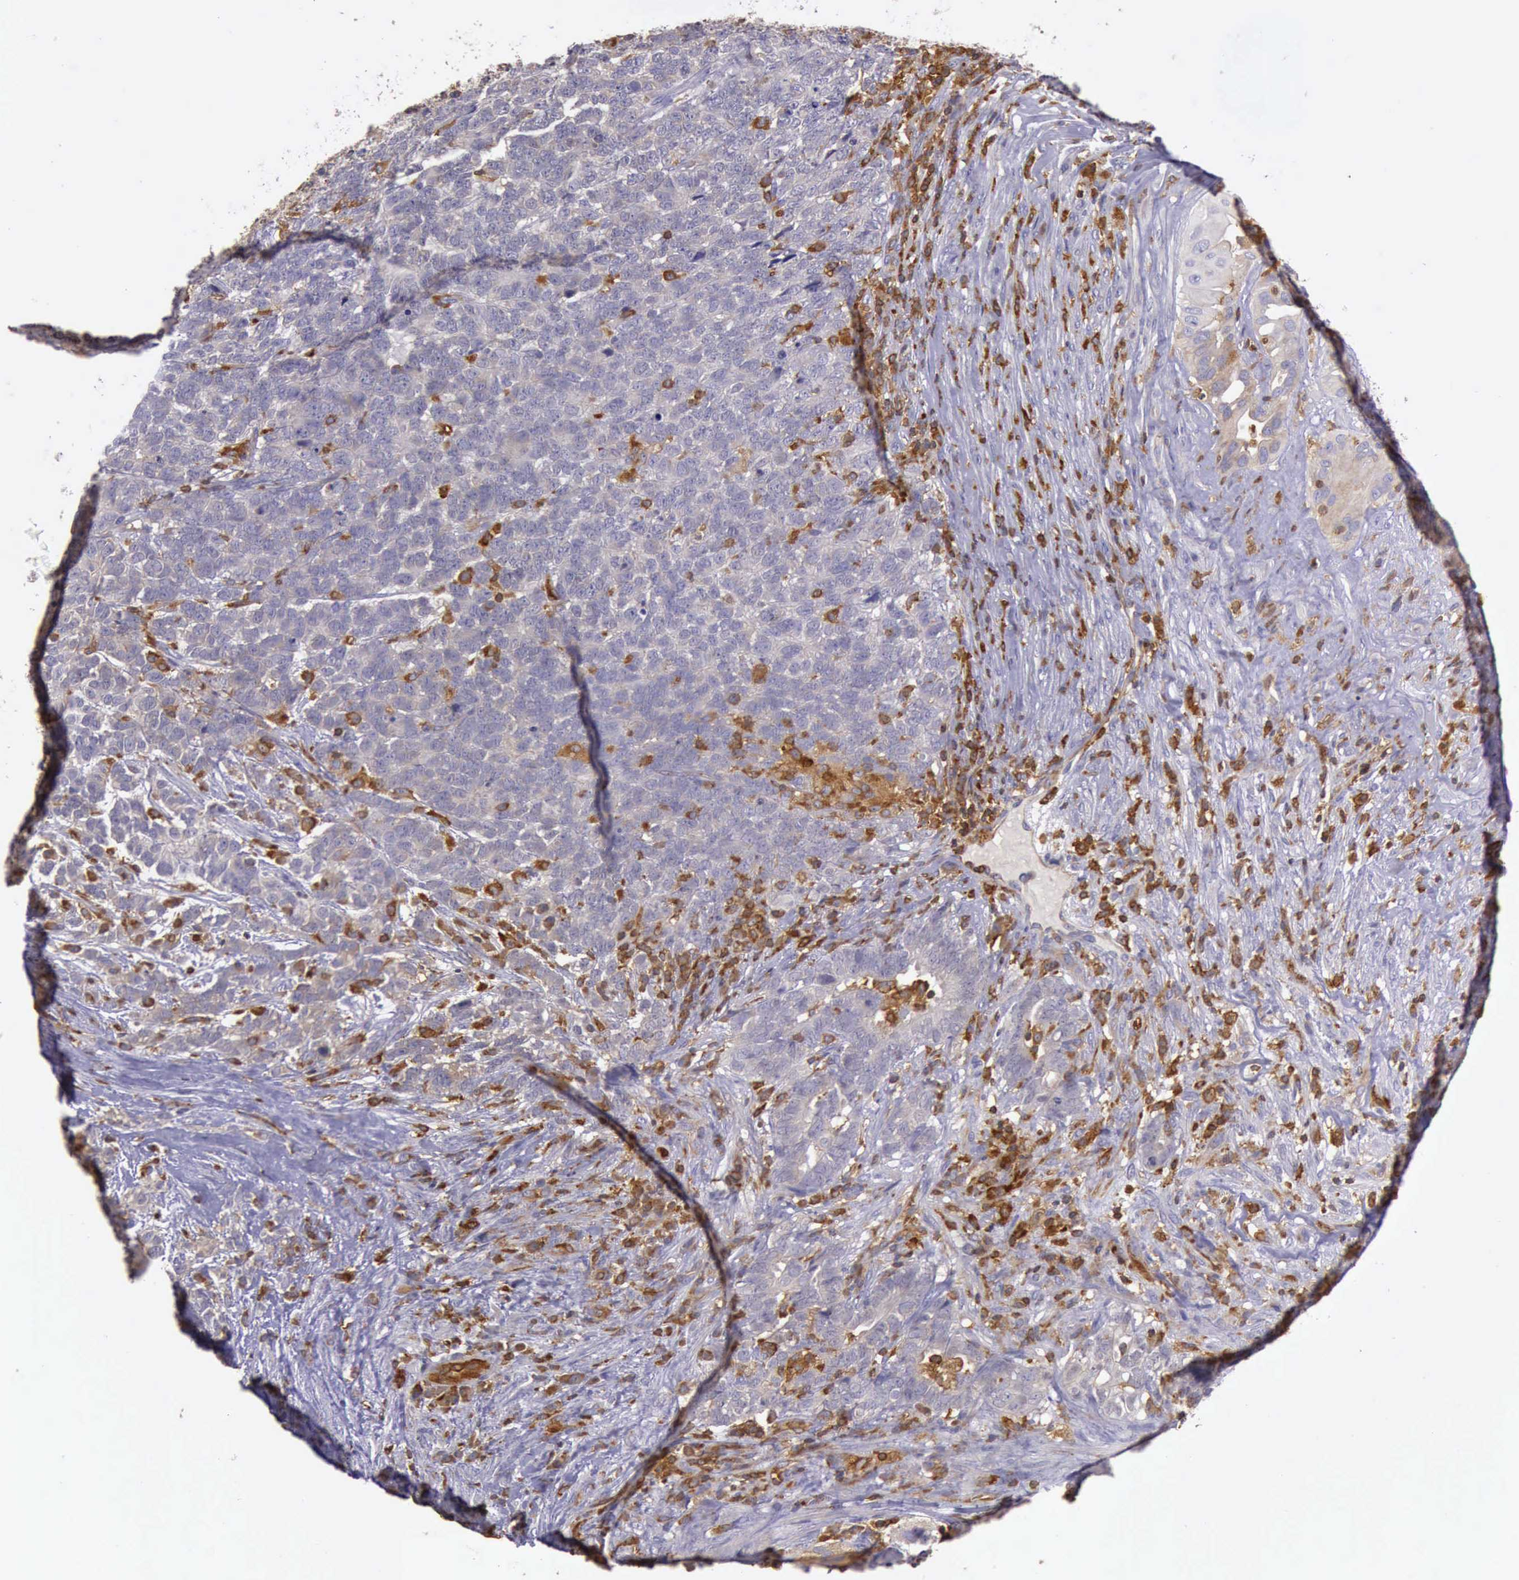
{"staining": {"intensity": "negative", "quantity": "none", "location": "none"}, "tissue": "testis cancer", "cell_type": "Tumor cells", "image_type": "cancer", "snomed": [{"axis": "morphology", "description": "Carcinoma, Embryonal, NOS"}, {"axis": "topography", "description": "Testis"}], "caption": "This is a micrograph of immunohistochemistry staining of testis cancer (embryonal carcinoma), which shows no positivity in tumor cells.", "gene": "ARHGAP4", "patient": {"sex": "male", "age": 26}}